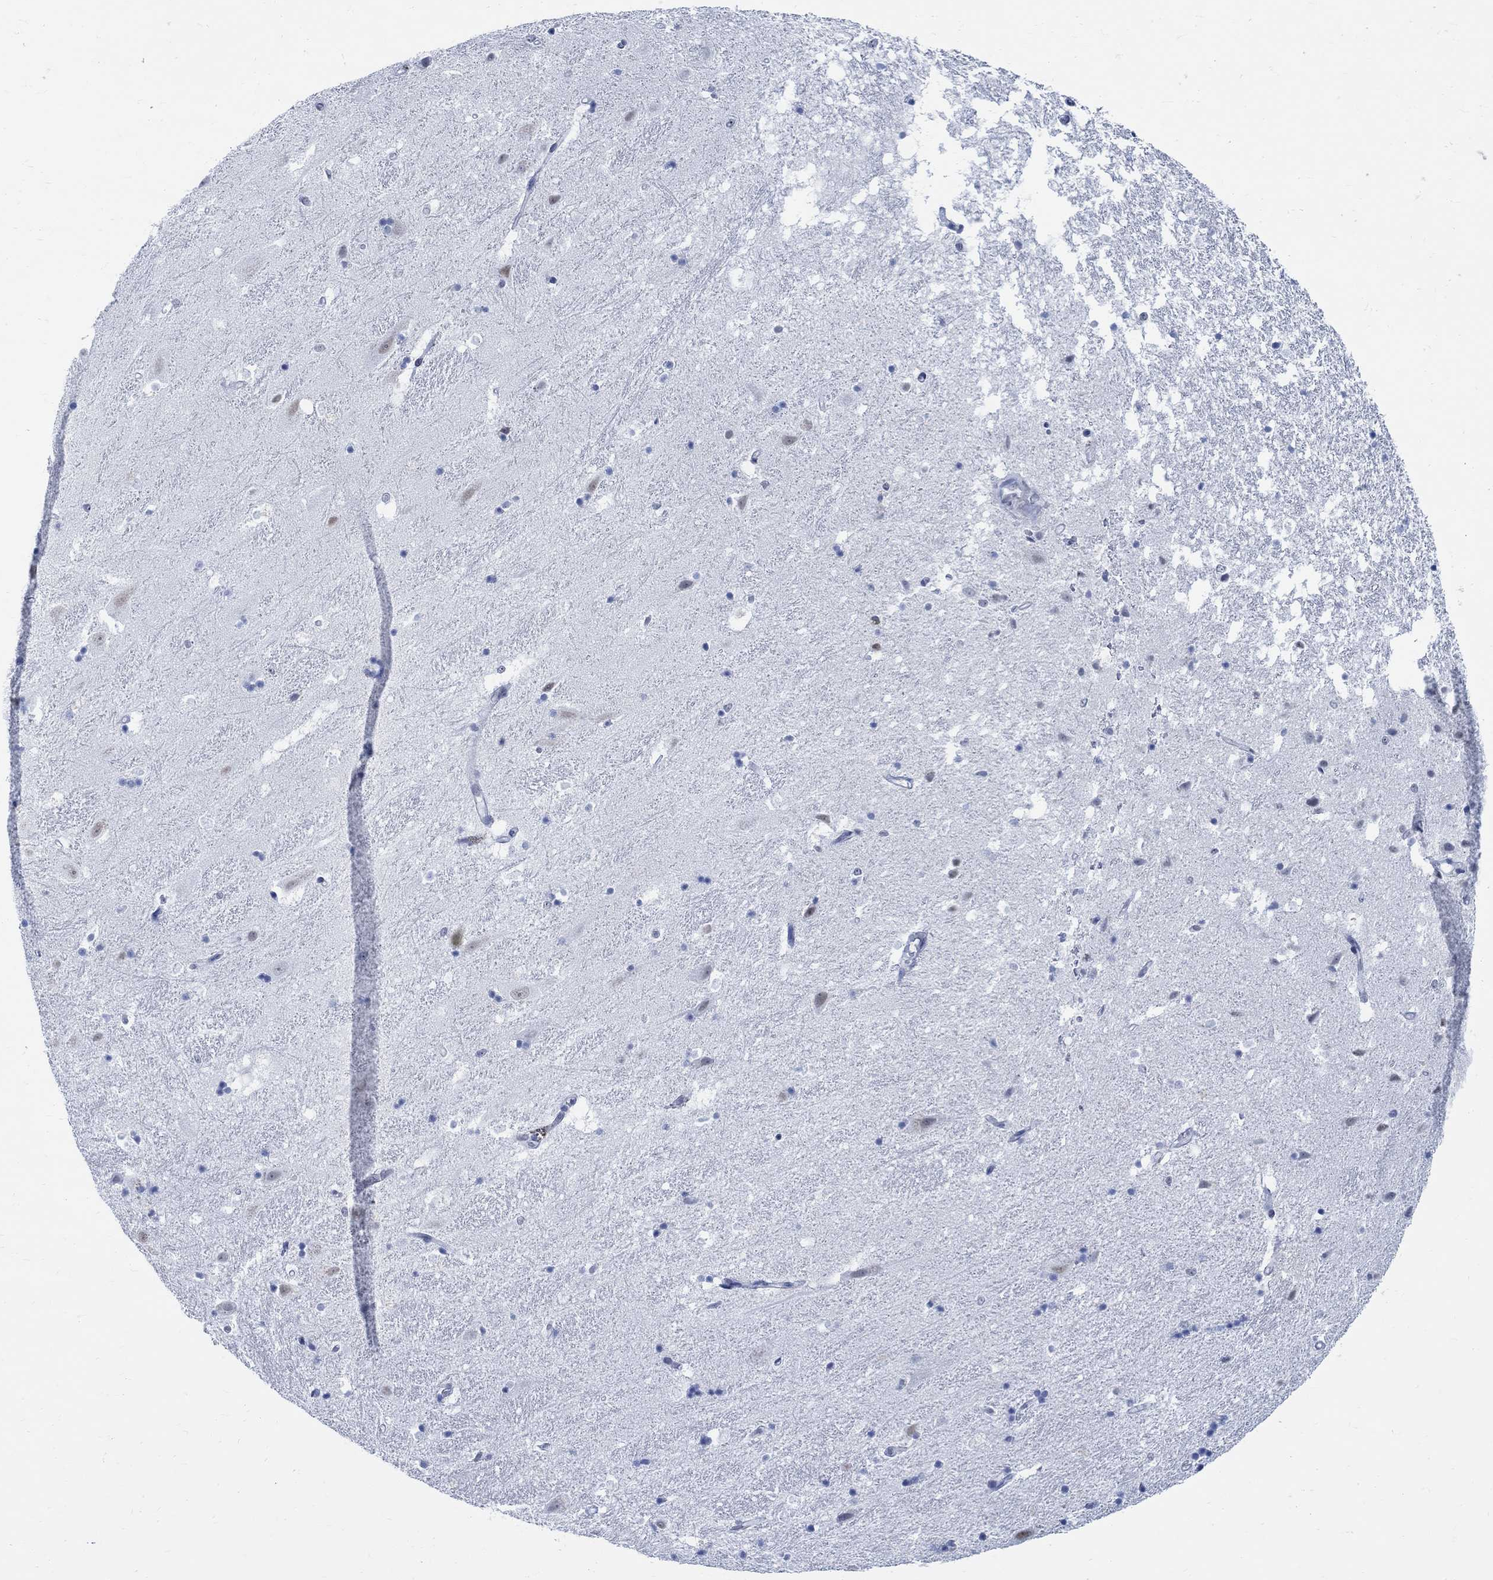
{"staining": {"intensity": "negative", "quantity": "none", "location": "none"}, "tissue": "hippocampus", "cell_type": "Glial cells", "image_type": "normal", "snomed": [{"axis": "morphology", "description": "Normal tissue, NOS"}, {"axis": "topography", "description": "Hippocampus"}], "caption": "IHC of normal hippocampus shows no positivity in glial cells. (IHC, brightfield microscopy, high magnification).", "gene": "DLK1", "patient": {"sex": "male", "age": 49}}